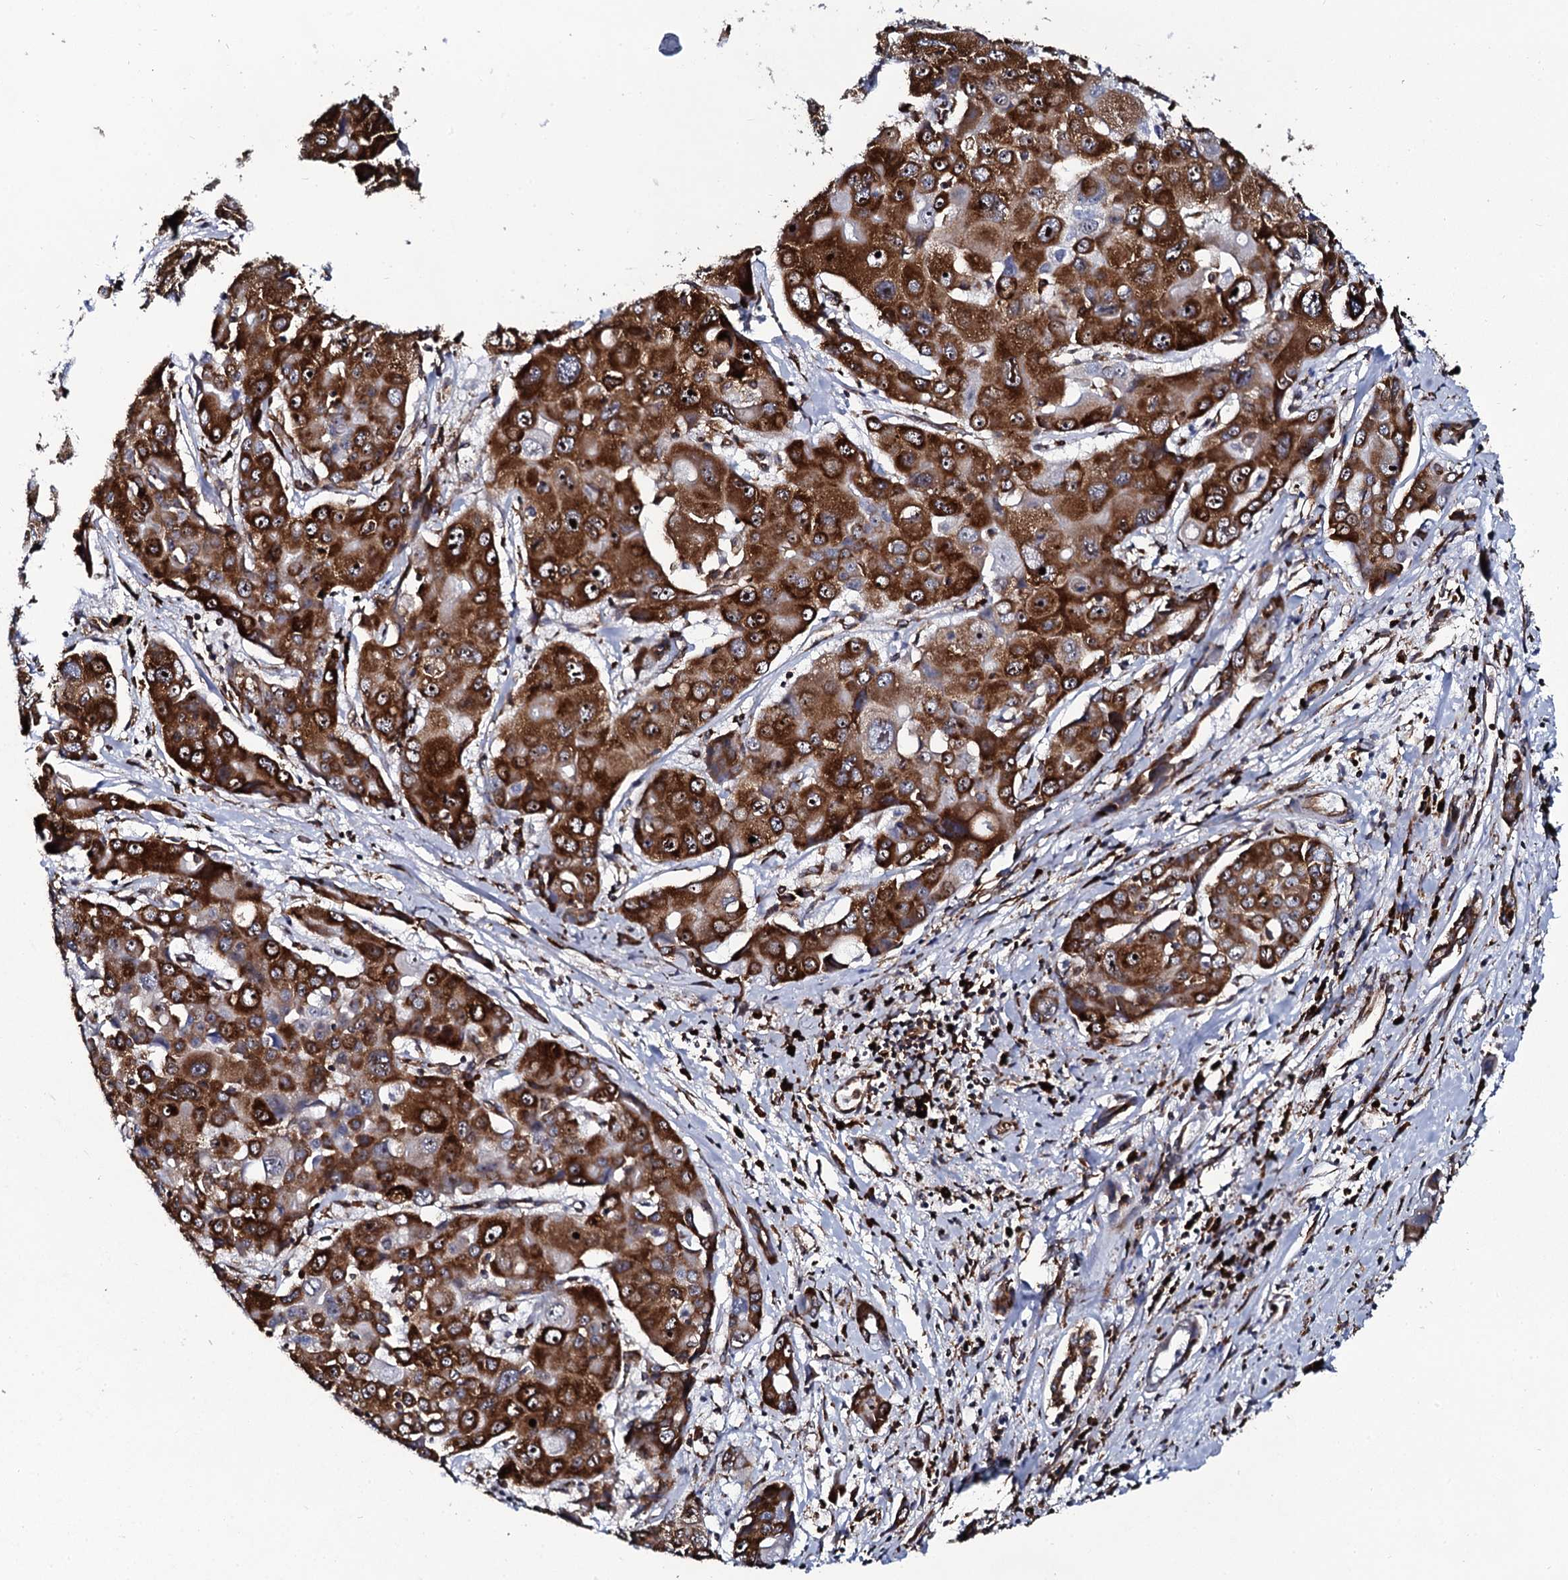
{"staining": {"intensity": "strong", "quantity": ">75%", "location": "cytoplasmic/membranous,nuclear"}, "tissue": "liver cancer", "cell_type": "Tumor cells", "image_type": "cancer", "snomed": [{"axis": "morphology", "description": "Cholangiocarcinoma"}, {"axis": "topography", "description": "Liver"}], "caption": "Strong cytoplasmic/membranous and nuclear positivity for a protein is appreciated in about >75% of tumor cells of liver cancer using IHC.", "gene": "SPTY2D1", "patient": {"sex": "male", "age": 67}}